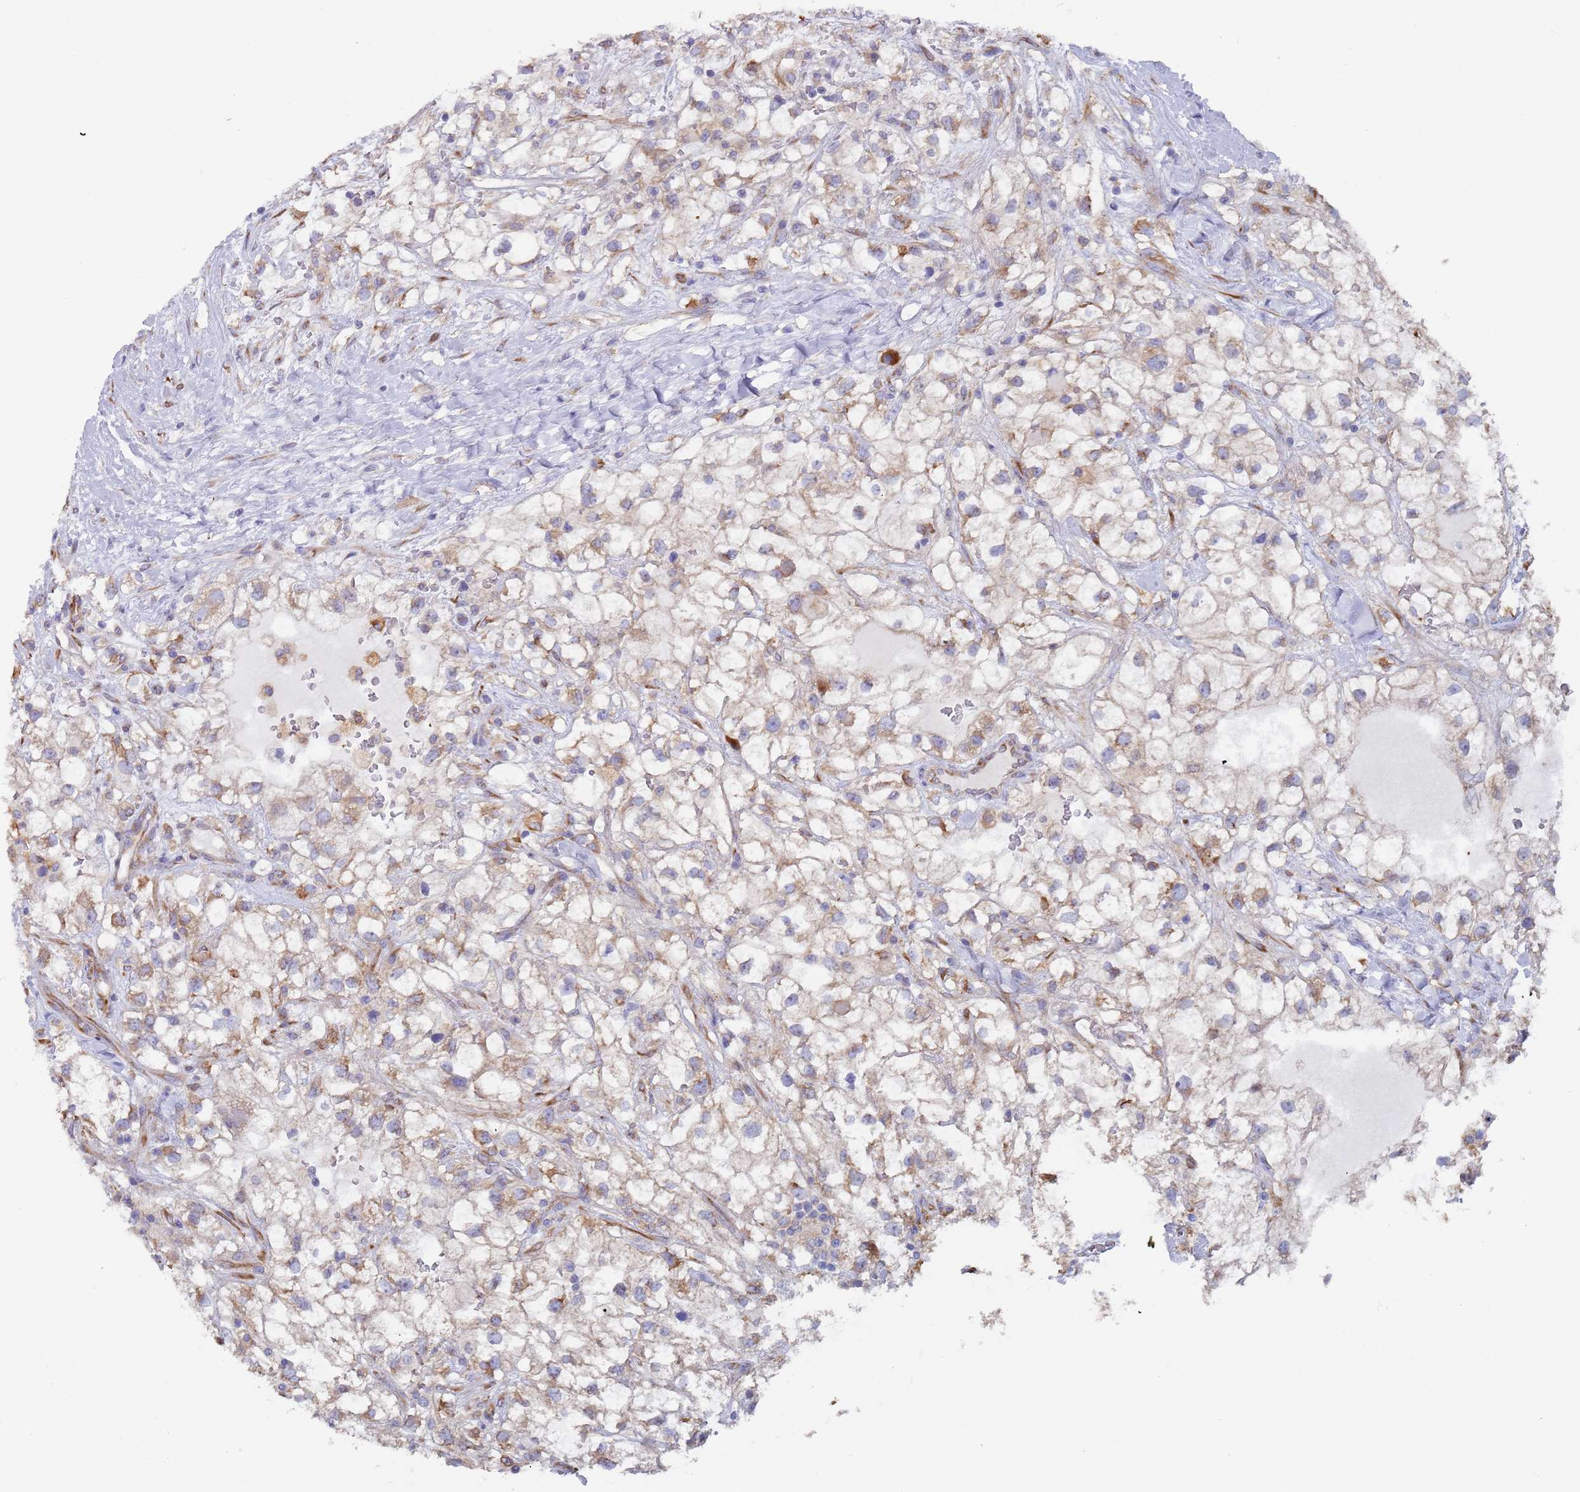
{"staining": {"intensity": "moderate", "quantity": "<25%", "location": "cytoplasmic/membranous"}, "tissue": "renal cancer", "cell_type": "Tumor cells", "image_type": "cancer", "snomed": [{"axis": "morphology", "description": "Adenocarcinoma, NOS"}, {"axis": "topography", "description": "Kidney"}], "caption": "The micrograph exhibits immunohistochemical staining of renal cancer. There is moderate cytoplasmic/membranous expression is identified in approximately <25% of tumor cells.", "gene": "ZNF844", "patient": {"sex": "male", "age": 59}}